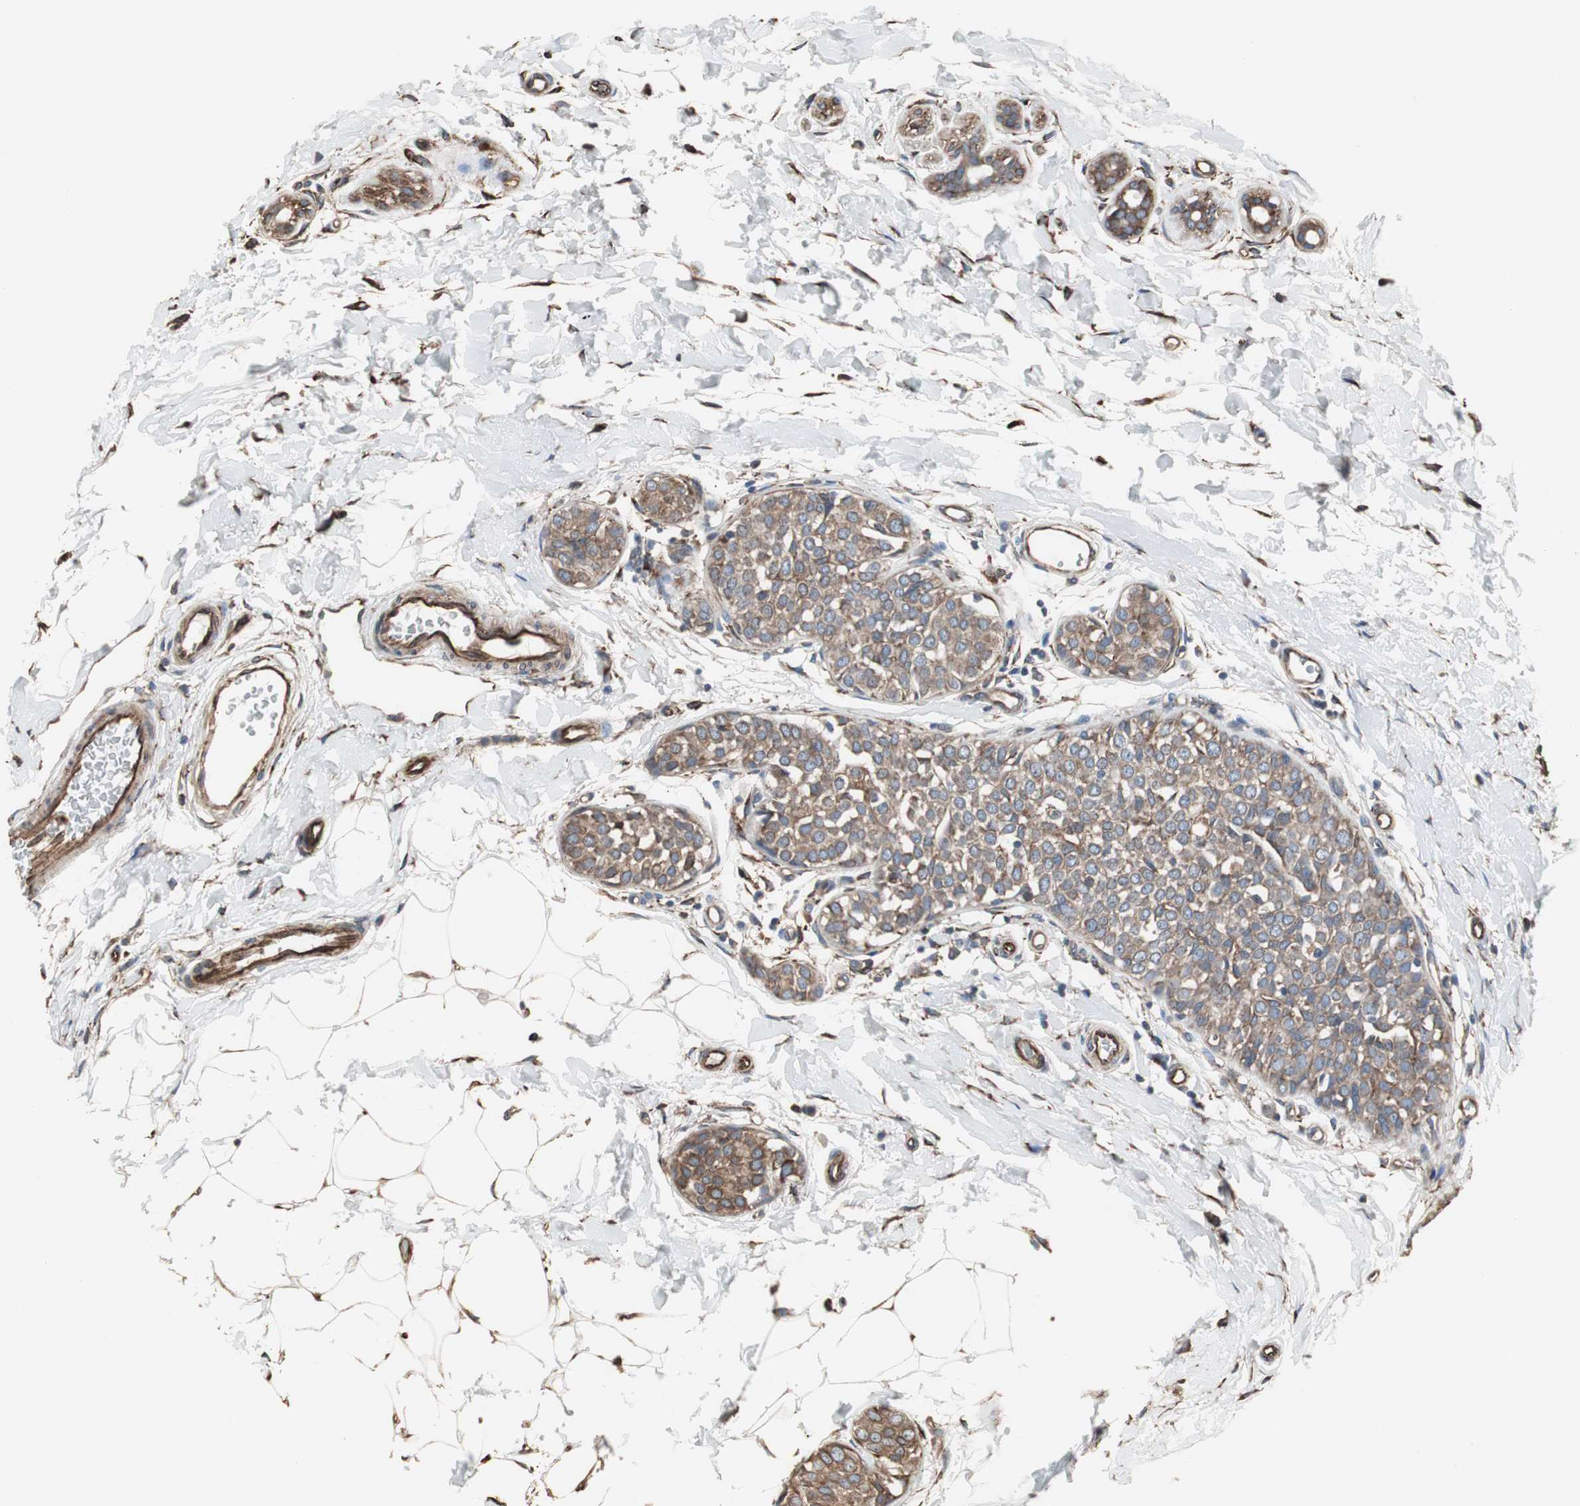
{"staining": {"intensity": "moderate", "quantity": ">75%", "location": "cytoplasmic/membranous"}, "tissue": "breast cancer", "cell_type": "Tumor cells", "image_type": "cancer", "snomed": [{"axis": "morphology", "description": "Lobular carcinoma, in situ"}, {"axis": "morphology", "description": "Lobular carcinoma"}, {"axis": "topography", "description": "Breast"}], "caption": "Immunohistochemical staining of human breast lobular carcinoma demonstrates moderate cytoplasmic/membranous protein expression in approximately >75% of tumor cells.", "gene": "CALU", "patient": {"sex": "female", "age": 41}}